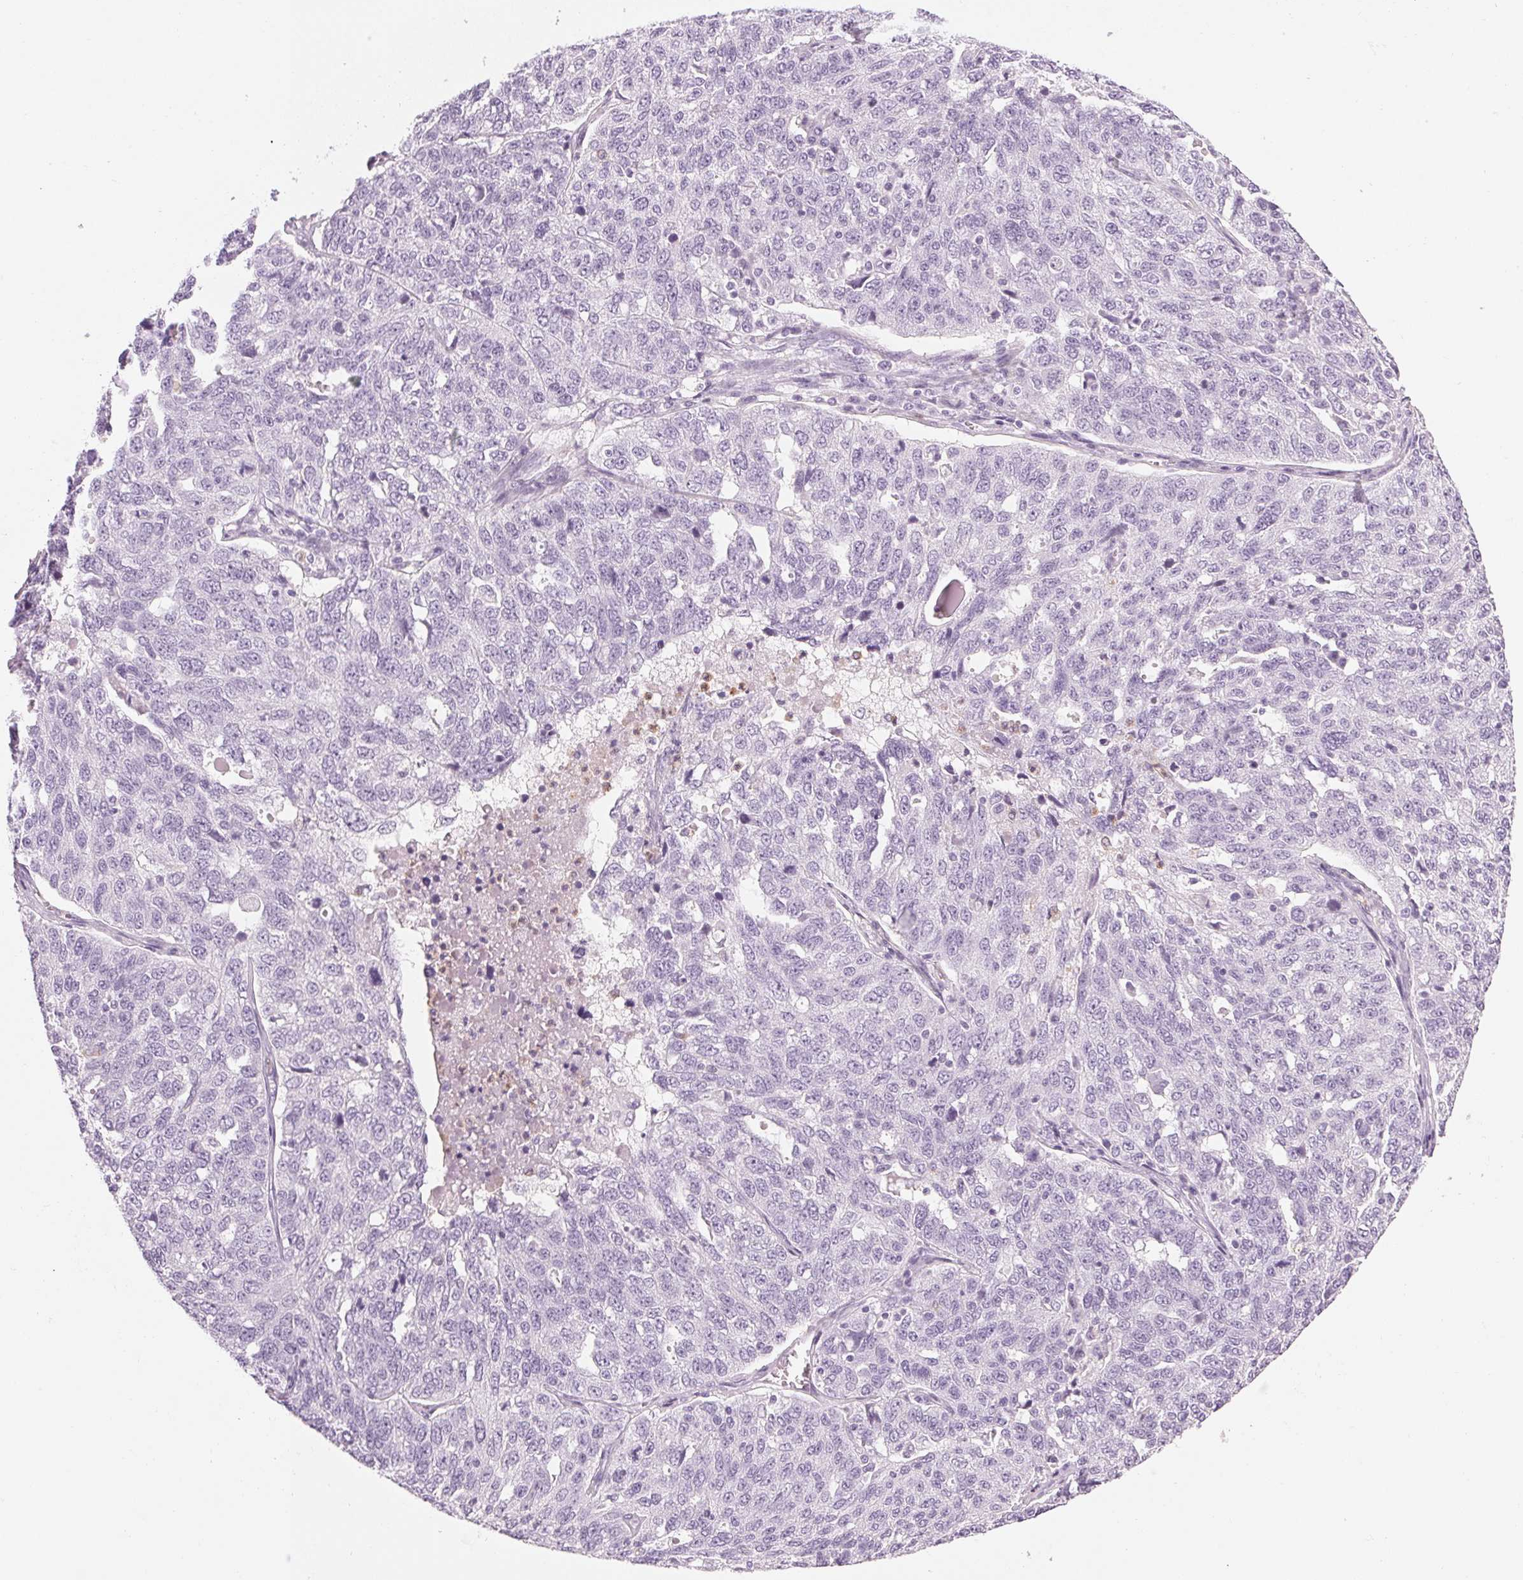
{"staining": {"intensity": "negative", "quantity": "none", "location": "none"}, "tissue": "ovarian cancer", "cell_type": "Tumor cells", "image_type": "cancer", "snomed": [{"axis": "morphology", "description": "Cystadenocarcinoma, serous, NOS"}, {"axis": "topography", "description": "Ovary"}], "caption": "The micrograph demonstrates no staining of tumor cells in serous cystadenocarcinoma (ovarian). Brightfield microscopy of immunohistochemistry stained with DAB (3,3'-diaminobenzidine) (brown) and hematoxylin (blue), captured at high magnification.", "gene": "MPO", "patient": {"sex": "female", "age": 71}}